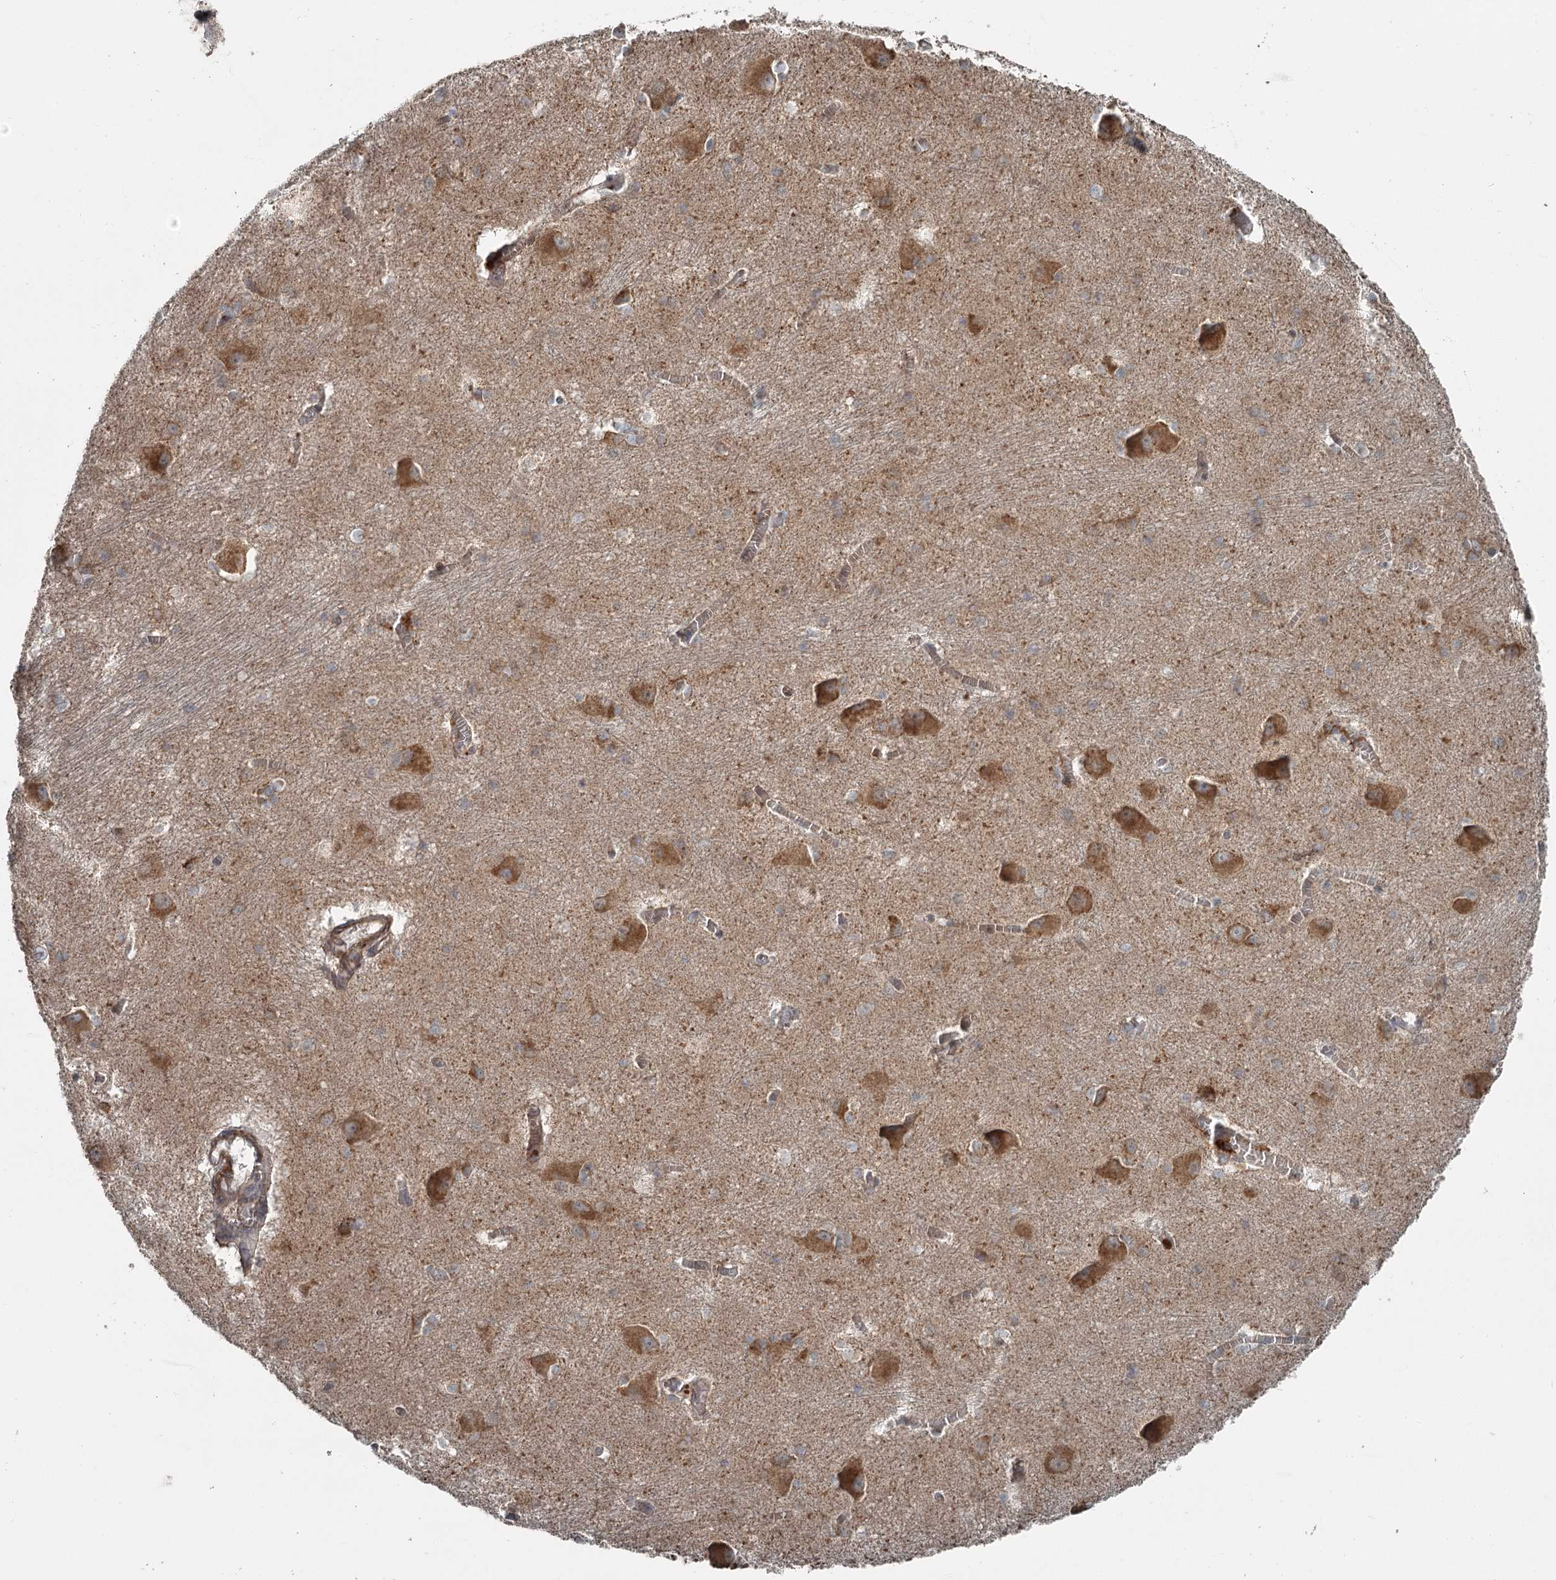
{"staining": {"intensity": "weak", "quantity": "25%-75%", "location": "cytoplasmic/membranous"}, "tissue": "caudate", "cell_type": "Glial cells", "image_type": "normal", "snomed": [{"axis": "morphology", "description": "Normal tissue, NOS"}, {"axis": "topography", "description": "Lateral ventricle wall"}], "caption": "Glial cells show low levels of weak cytoplasmic/membranous staining in approximately 25%-75% of cells in normal caudate.", "gene": "RASSF8", "patient": {"sex": "male", "age": 37}}